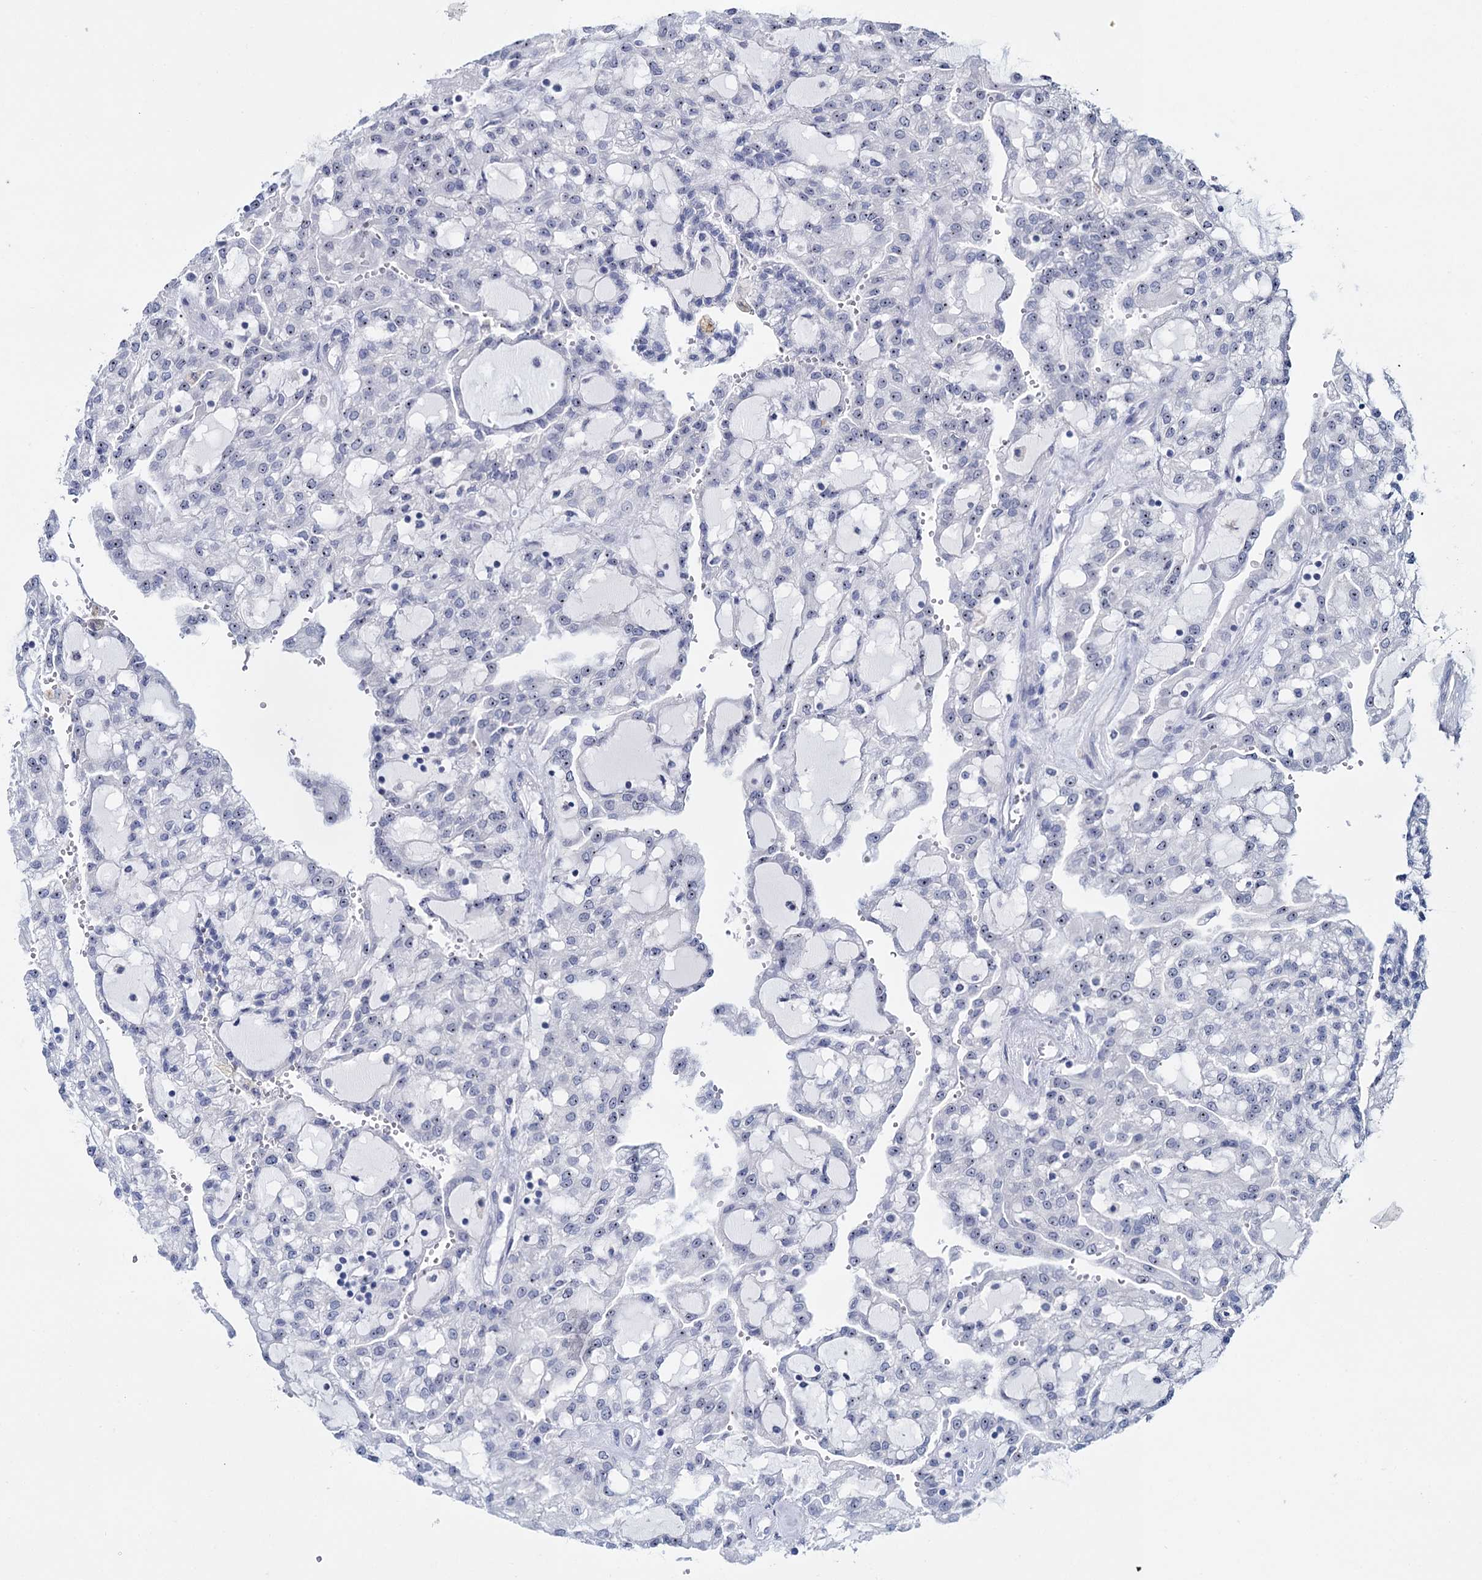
{"staining": {"intensity": "negative", "quantity": "none", "location": "none"}, "tissue": "renal cancer", "cell_type": "Tumor cells", "image_type": "cancer", "snomed": [{"axis": "morphology", "description": "Adenocarcinoma, NOS"}, {"axis": "topography", "description": "Kidney"}], "caption": "An immunohistochemistry (IHC) image of renal adenocarcinoma is shown. There is no staining in tumor cells of renal adenocarcinoma.", "gene": "SFN", "patient": {"sex": "male", "age": 63}}